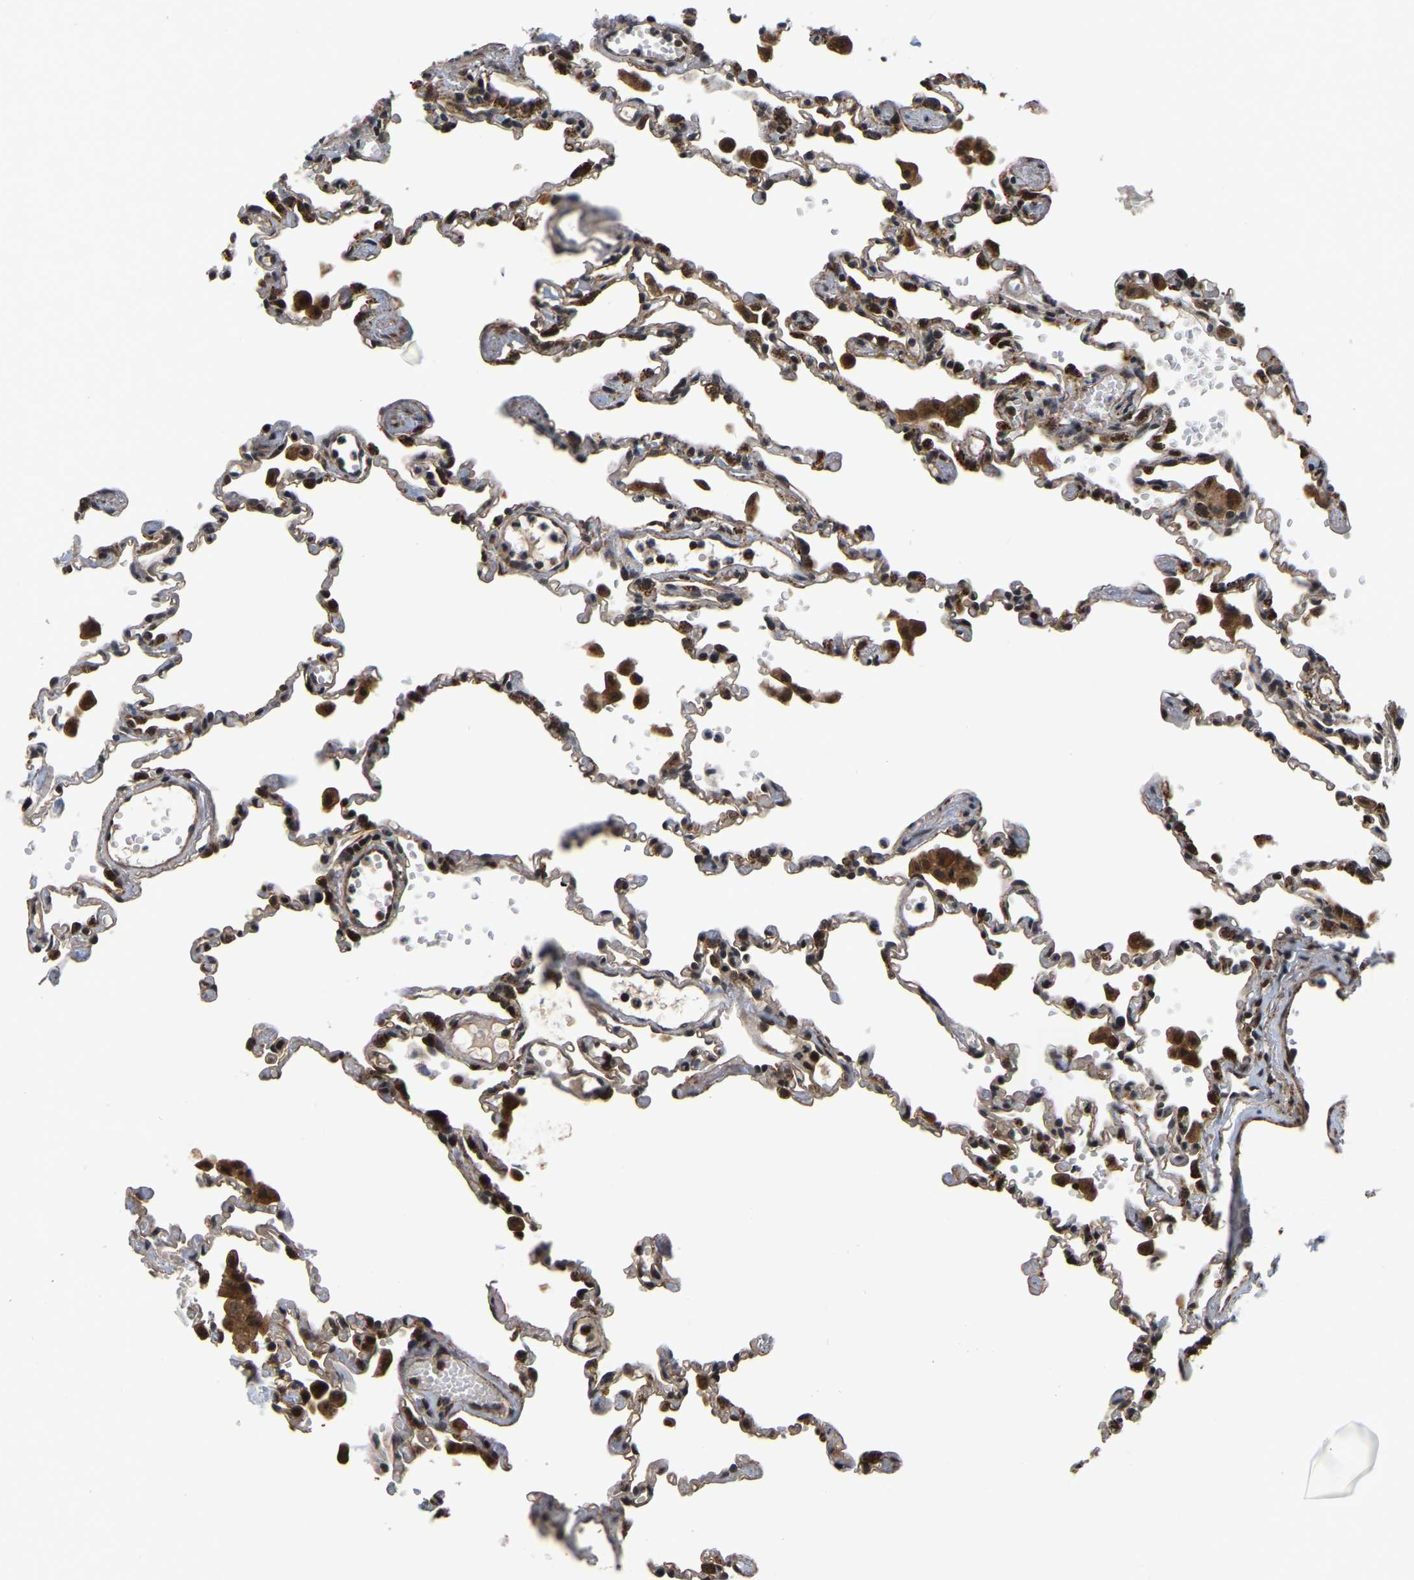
{"staining": {"intensity": "strong", "quantity": ">75%", "location": "nuclear"}, "tissue": "lung", "cell_type": "Alveolar cells", "image_type": "normal", "snomed": [{"axis": "morphology", "description": "Normal tissue, NOS"}, {"axis": "topography", "description": "Bronchus"}, {"axis": "topography", "description": "Lung"}], "caption": "A high amount of strong nuclear expression is appreciated in about >75% of alveolar cells in normal lung.", "gene": "CIAO1", "patient": {"sex": "female", "age": 49}}